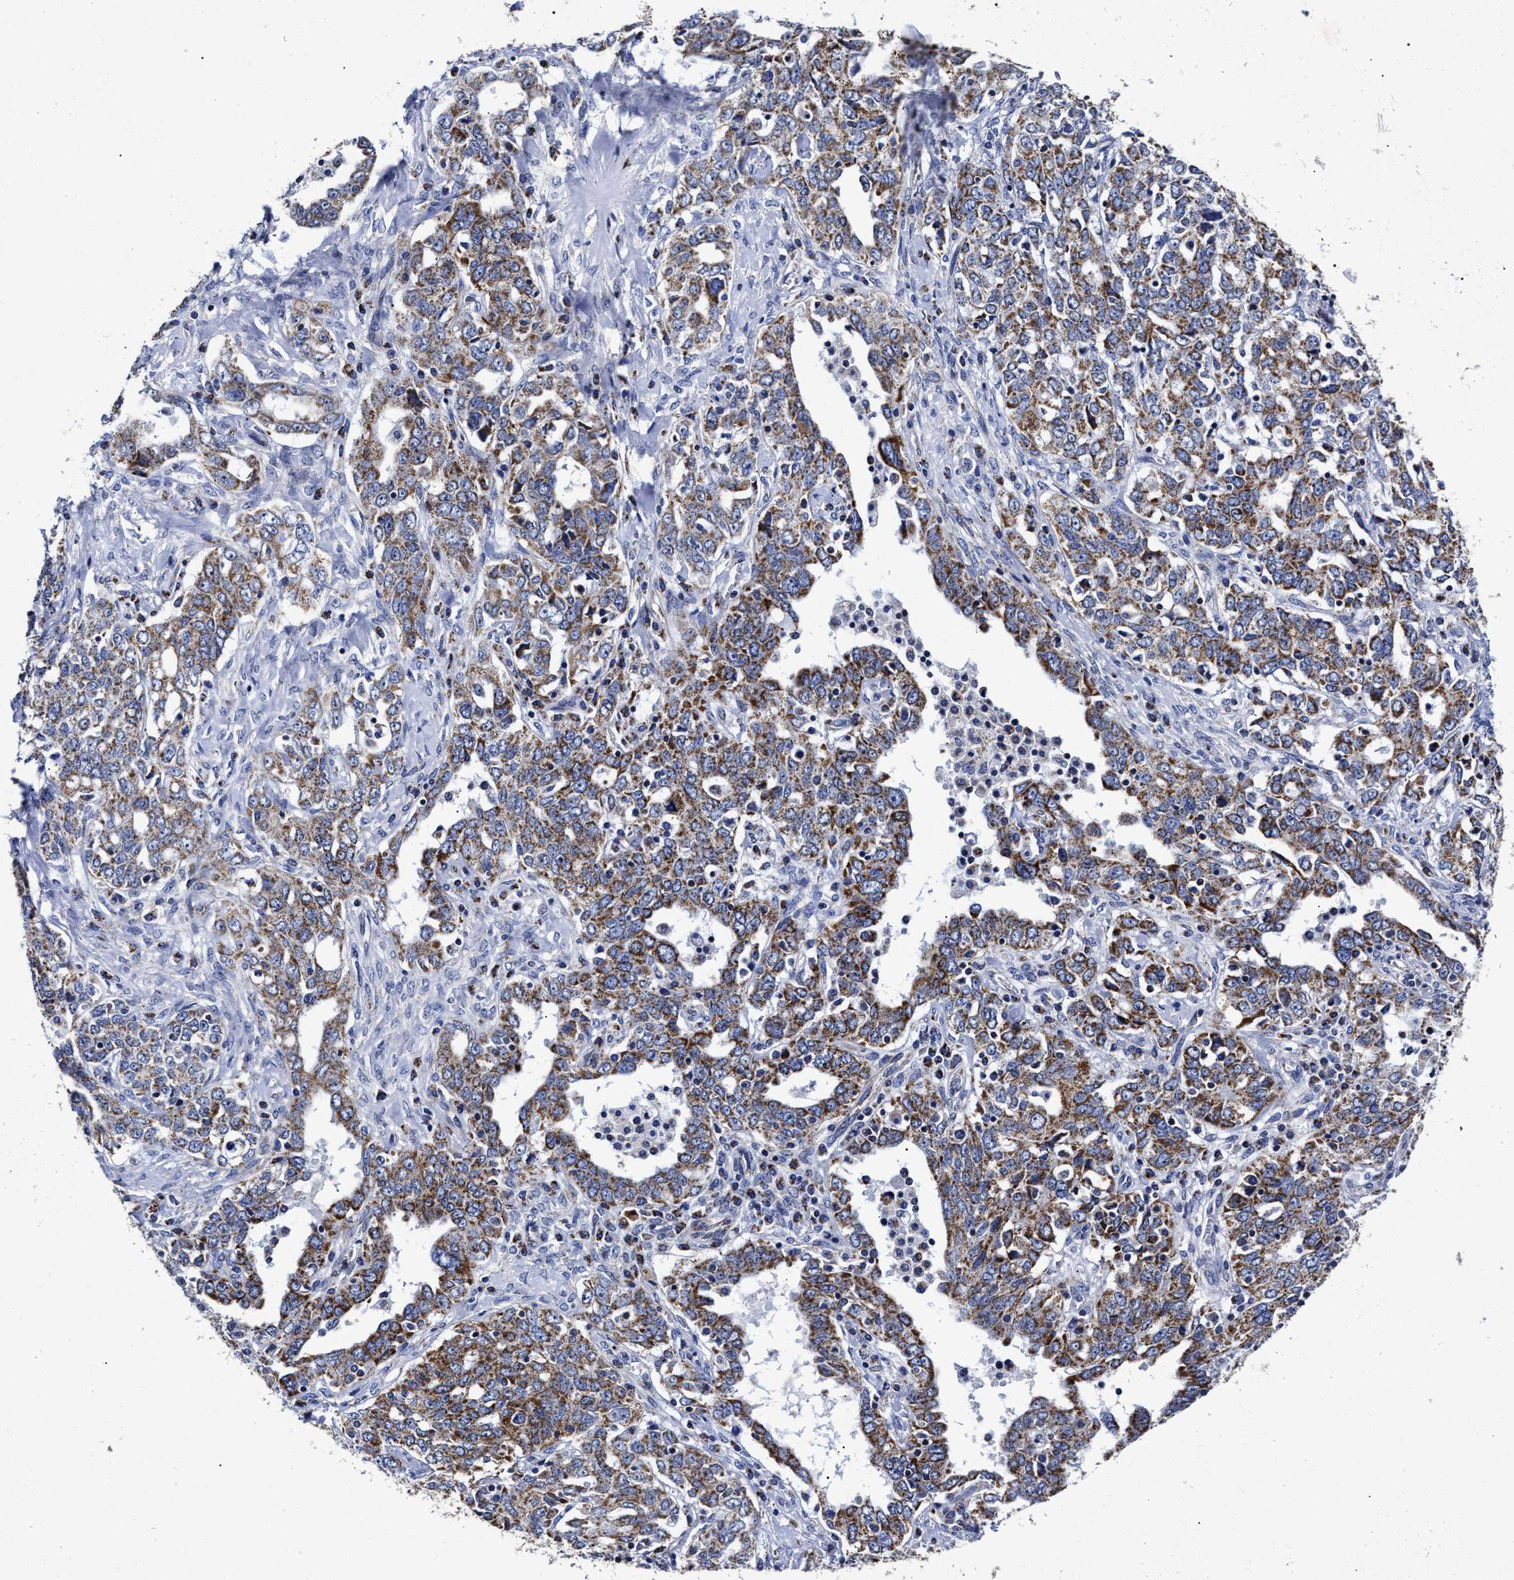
{"staining": {"intensity": "strong", "quantity": ">75%", "location": "cytoplasmic/membranous"}, "tissue": "ovarian cancer", "cell_type": "Tumor cells", "image_type": "cancer", "snomed": [{"axis": "morphology", "description": "Carcinoma, endometroid"}, {"axis": "topography", "description": "Ovary"}], "caption": "Ovarian cancer stained for a protein shows strong cytoplasmic/membranous positivity in tumor cells.", "gene": "HINT2", "patient": {"sex": "female", "age": 62}}